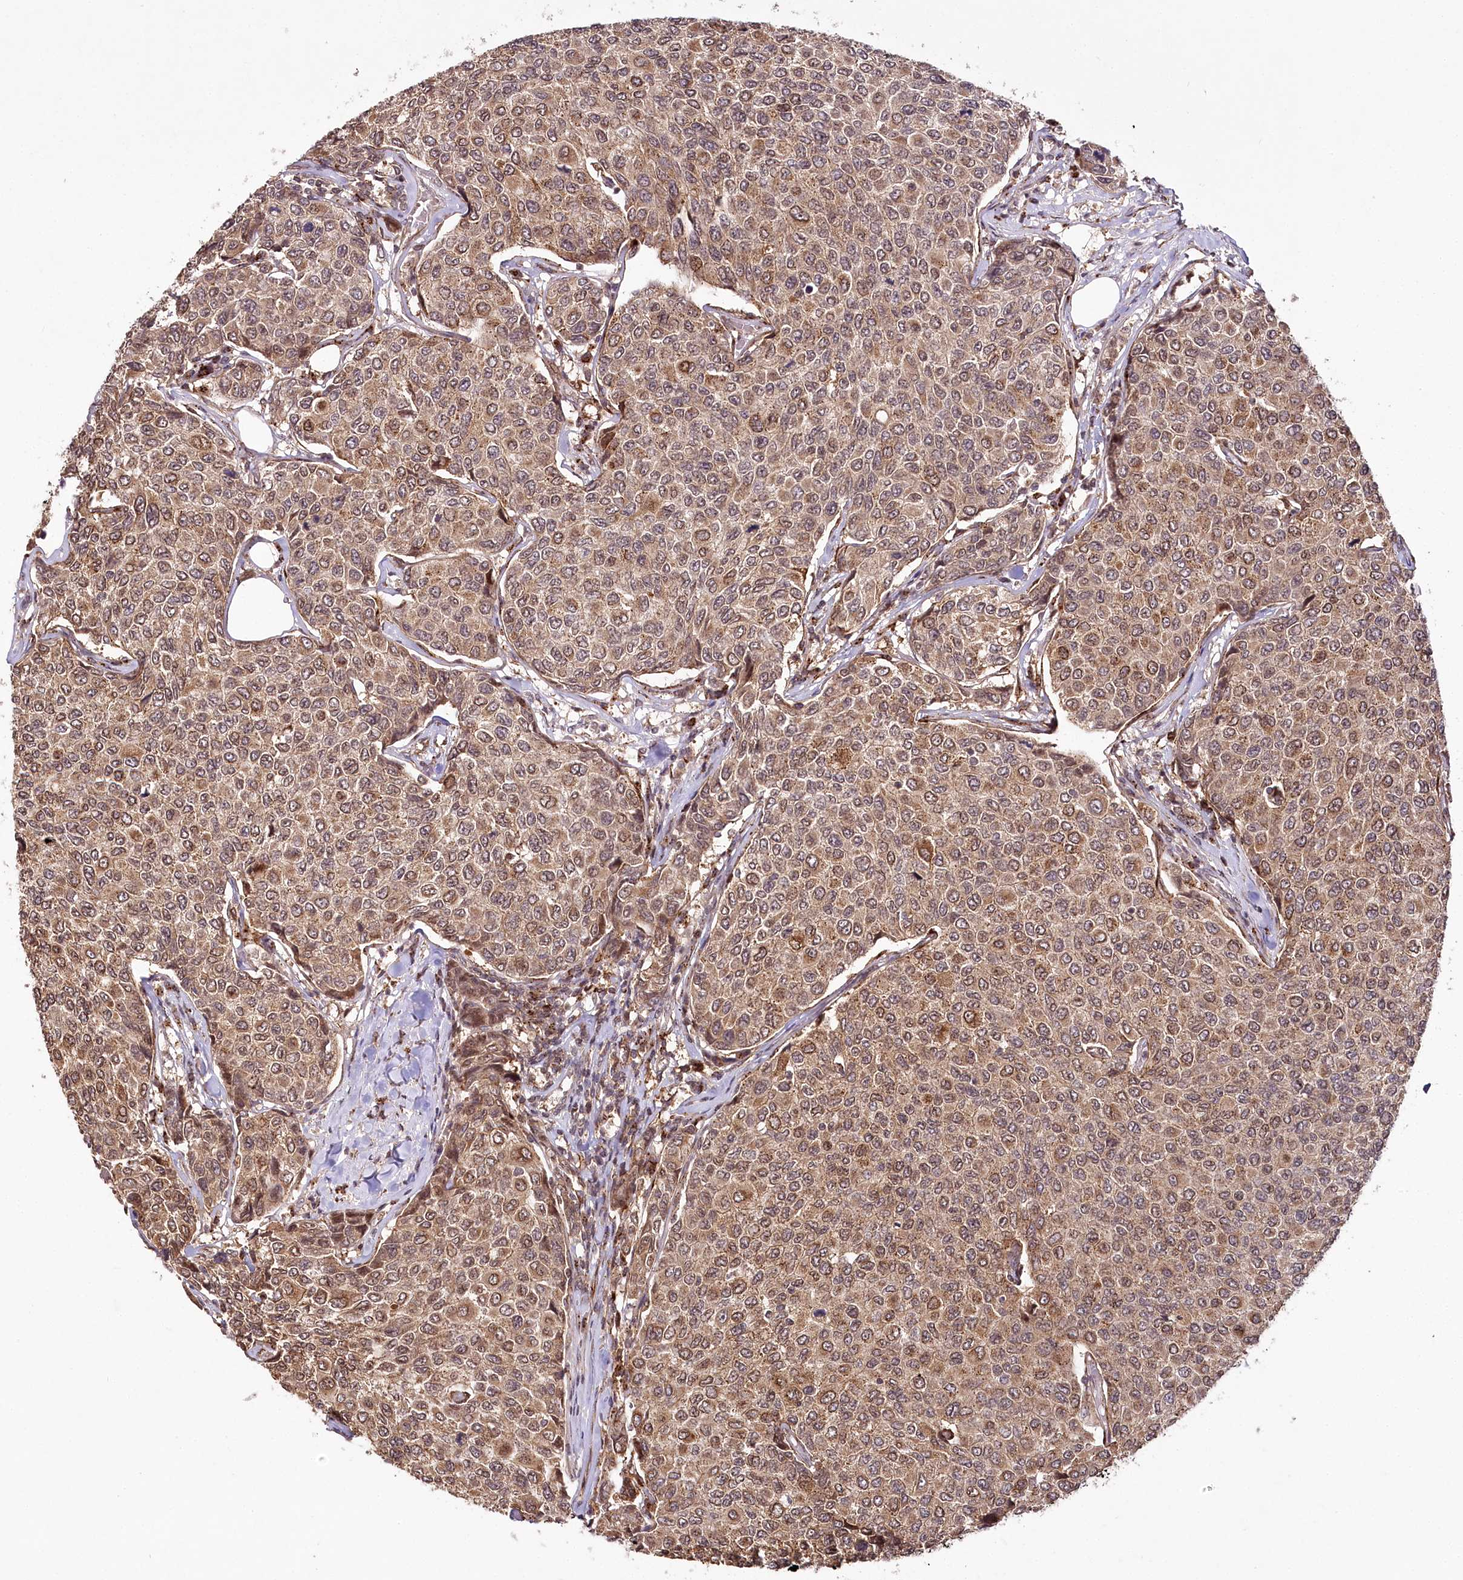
{"staining": {"intensity": "moderate", "quantity": ">75%", "location": "cytoplasmic/membranous,nuclear"}, "tissue": "breast cancer", "cell_type": "Tumor cells", "image_type": "cancer", "snomed": [{"axis": "morphology", "description": "Duct carcinoma"}, {"axis": "topography", "description": "Breast"}], "caption": "IHC staining of breast cancer, which exhibits medium levels of moderate cytoplasmic/membranous and nuclear expression in about >75% of tumor cells indicating moderate cytoplasmic/membranous and nuclear protein expression. The staining was performed using DAB (3,3'-diaminobenzidine) (brown) for protein detection and nuclei were counterstained in hematoxylin (blue).", "gene": "COPG1", "patient": {"sex": "female", "age": 55}}